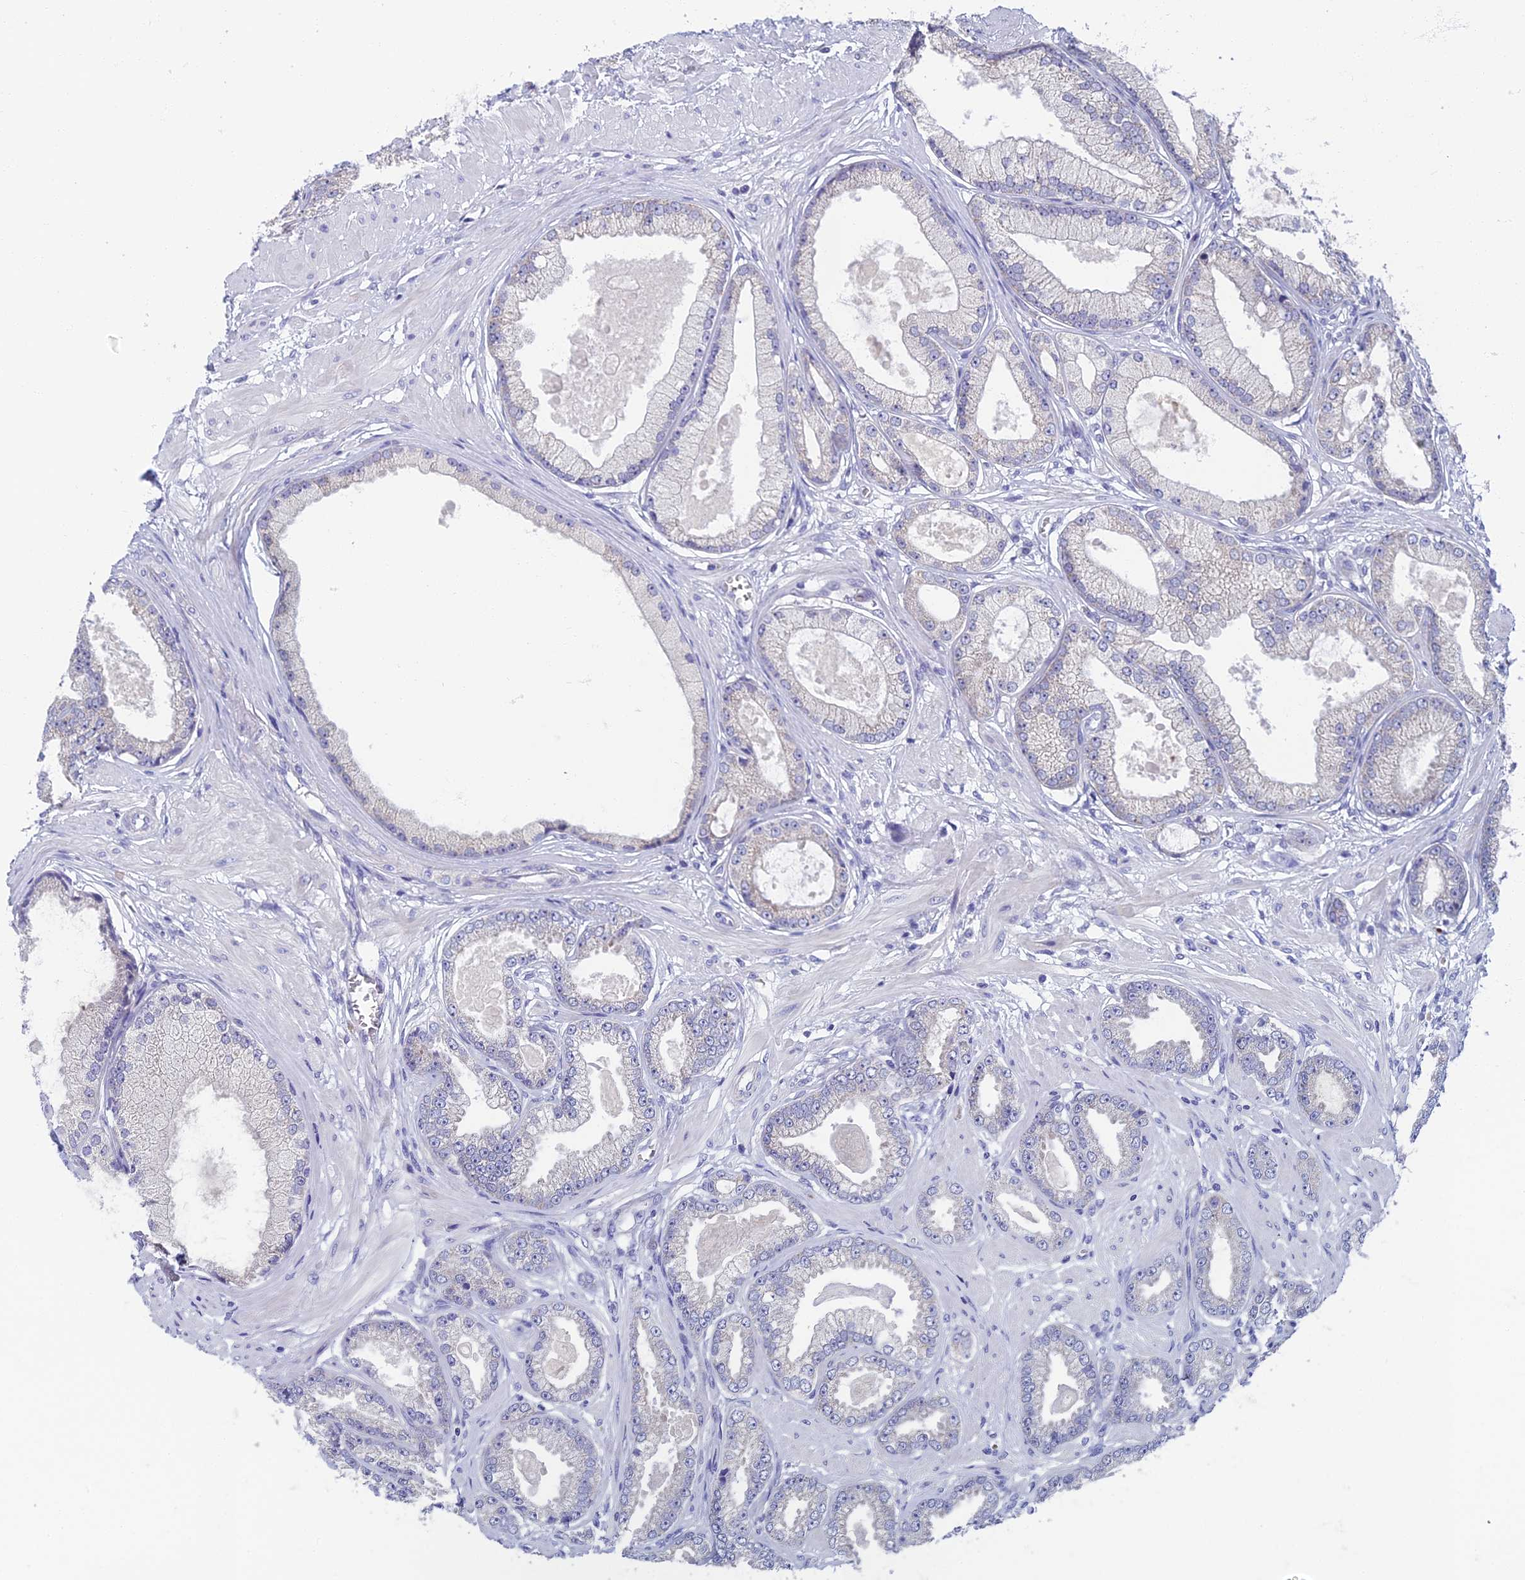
{"staining": {"intensity": "negative", "quantity": "none", "location": "none"}, "tissue": "prostate cancer", "cell_type": "Tumor cells", "image_type": "cancer", "snomed": [{"axis": "morphology", "description": "Adenocarcinoma, Low grade"}, {"axis": "topography", "description": "Prostate"}], "caption": "A histopathology image of human prostate cancer is negative for staining in tumor cells.", "gene": "SPIN4", "patient": {"sex": "male", "age": 64}}